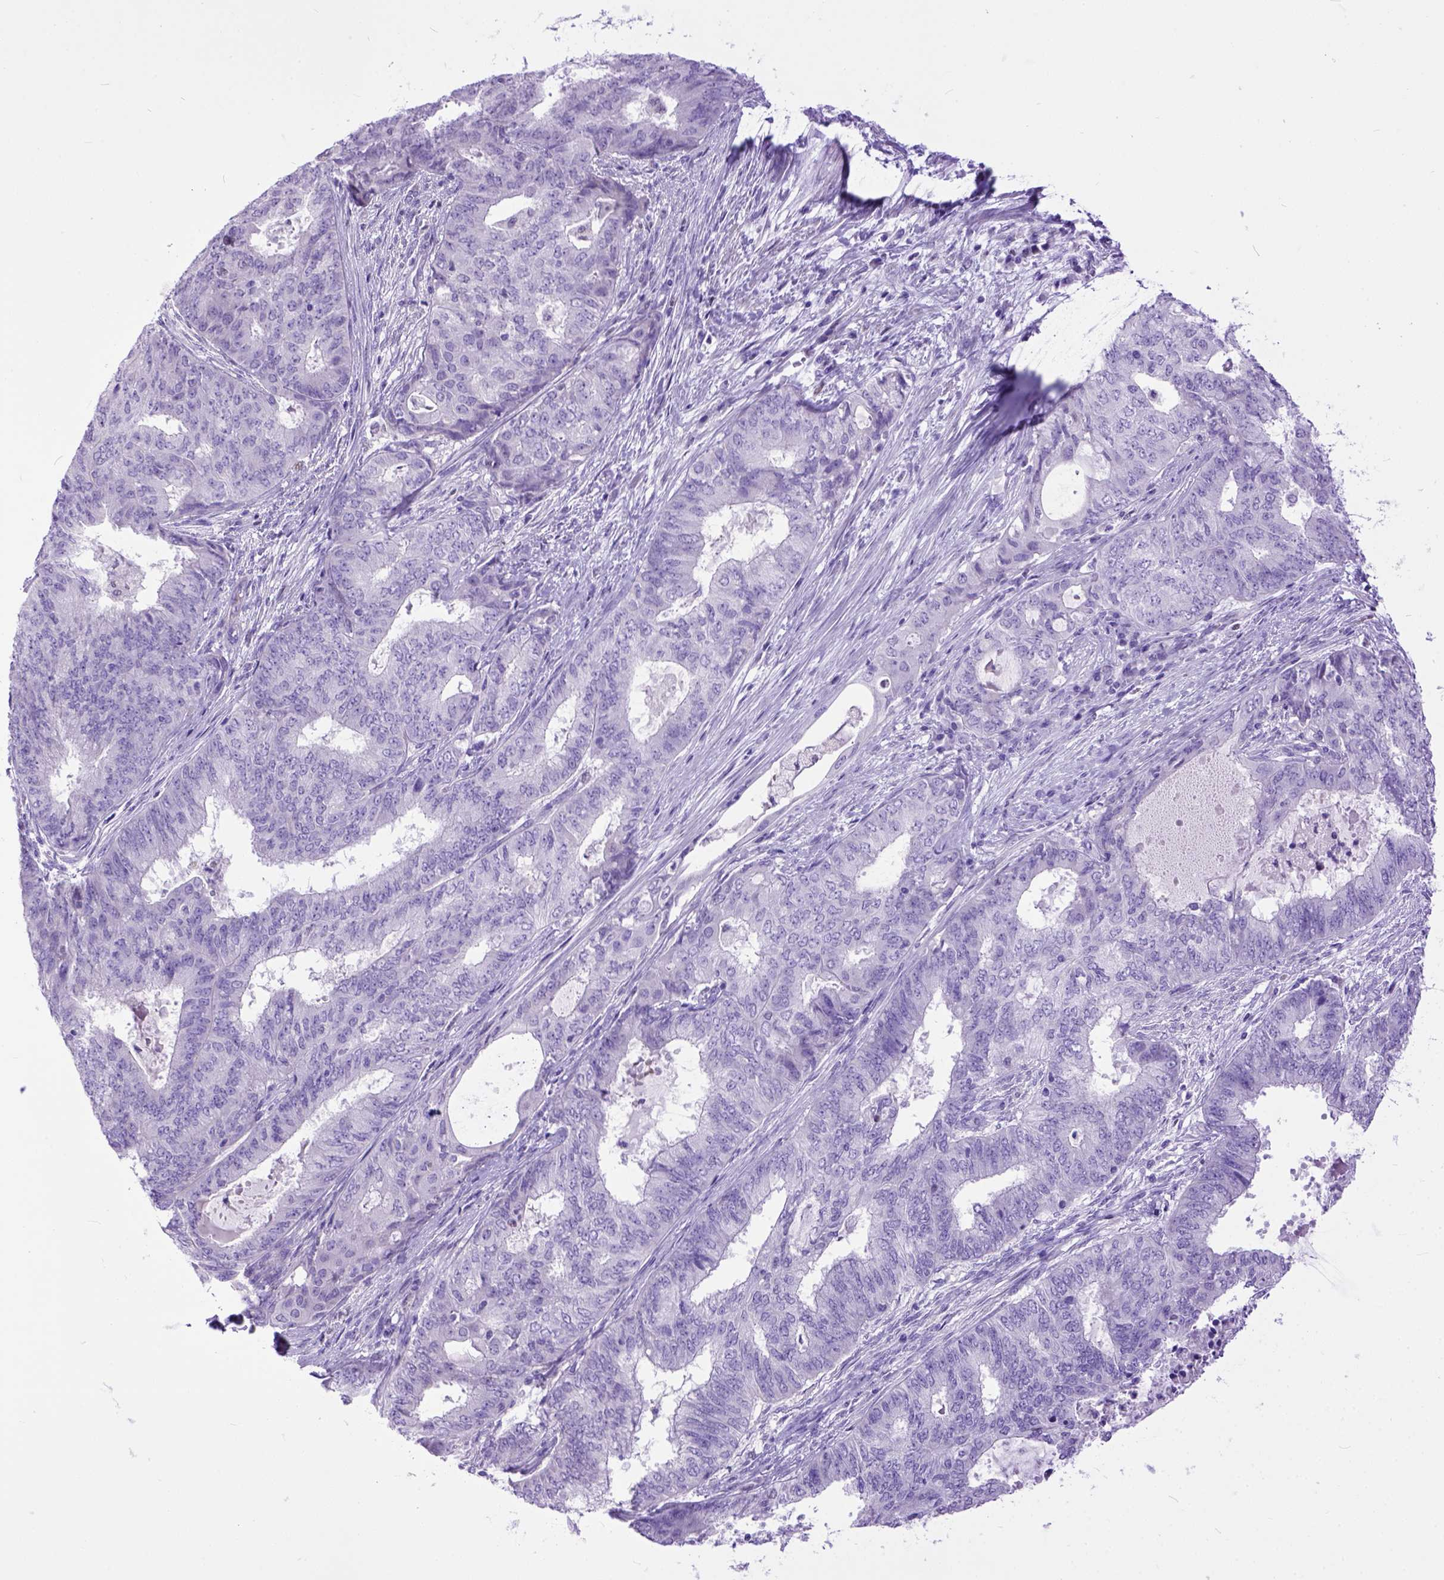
{"staining": {"intensity": "negative", "quantity": "none", "location": "none"}, "tissue": "endometrial cancer", "cell_type": "Tumor cells", "image_type": "cancer", "snomed": [{"axis": "morphology", "description": "Adenocarcinoma, NOS"}, {"axis": "topography", "description": "Endometrium"}], "caption": "Tumor cells show no significant expression in adenocarcinoma (endometrial). Nuclei are stained in blue.", "gene": "CRB1", "patient": {"sex": "female", "age": 62}}